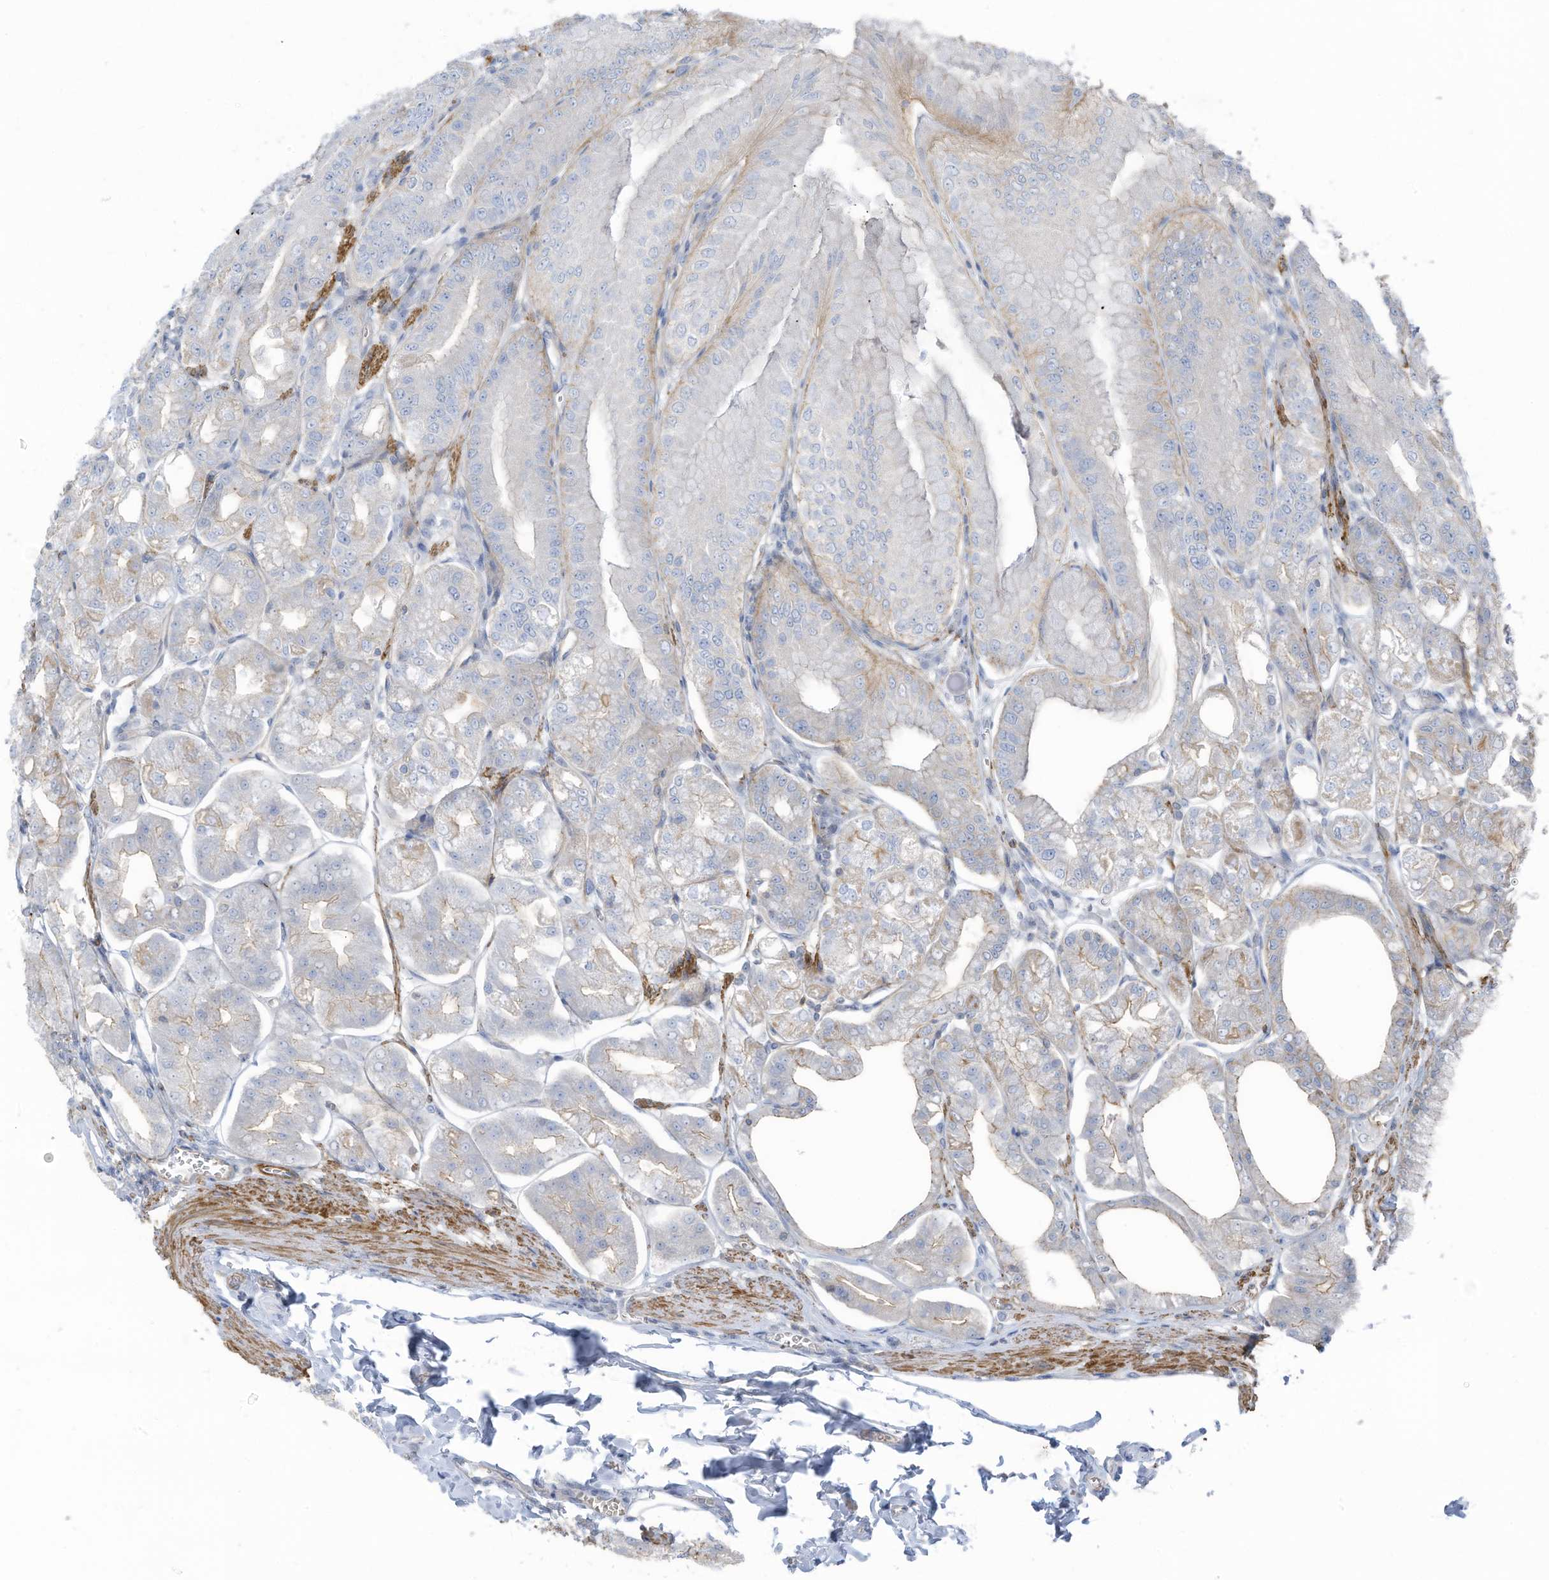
{"staining": {"intensity": "moderate", "quantity": "<25%", "location": "cytoplasmic/membranous"}, "tissue": "stomach", "cell_type": "Glandular cells", "image_type": "normal", "snomed": [{"axis": "morphology", "description": "Normal tissue, NOS"}, {"axis": "topography", "description": "Stomach, lower"}], "caption": "Protein expression by immunohistochemistry demonstrates moderate cytoplasmic/membranous staining in approximately <25% of glandular cells in normal stomach.", "gene": "ZNF846", "patient": {"sex": "male", "age": 71}}